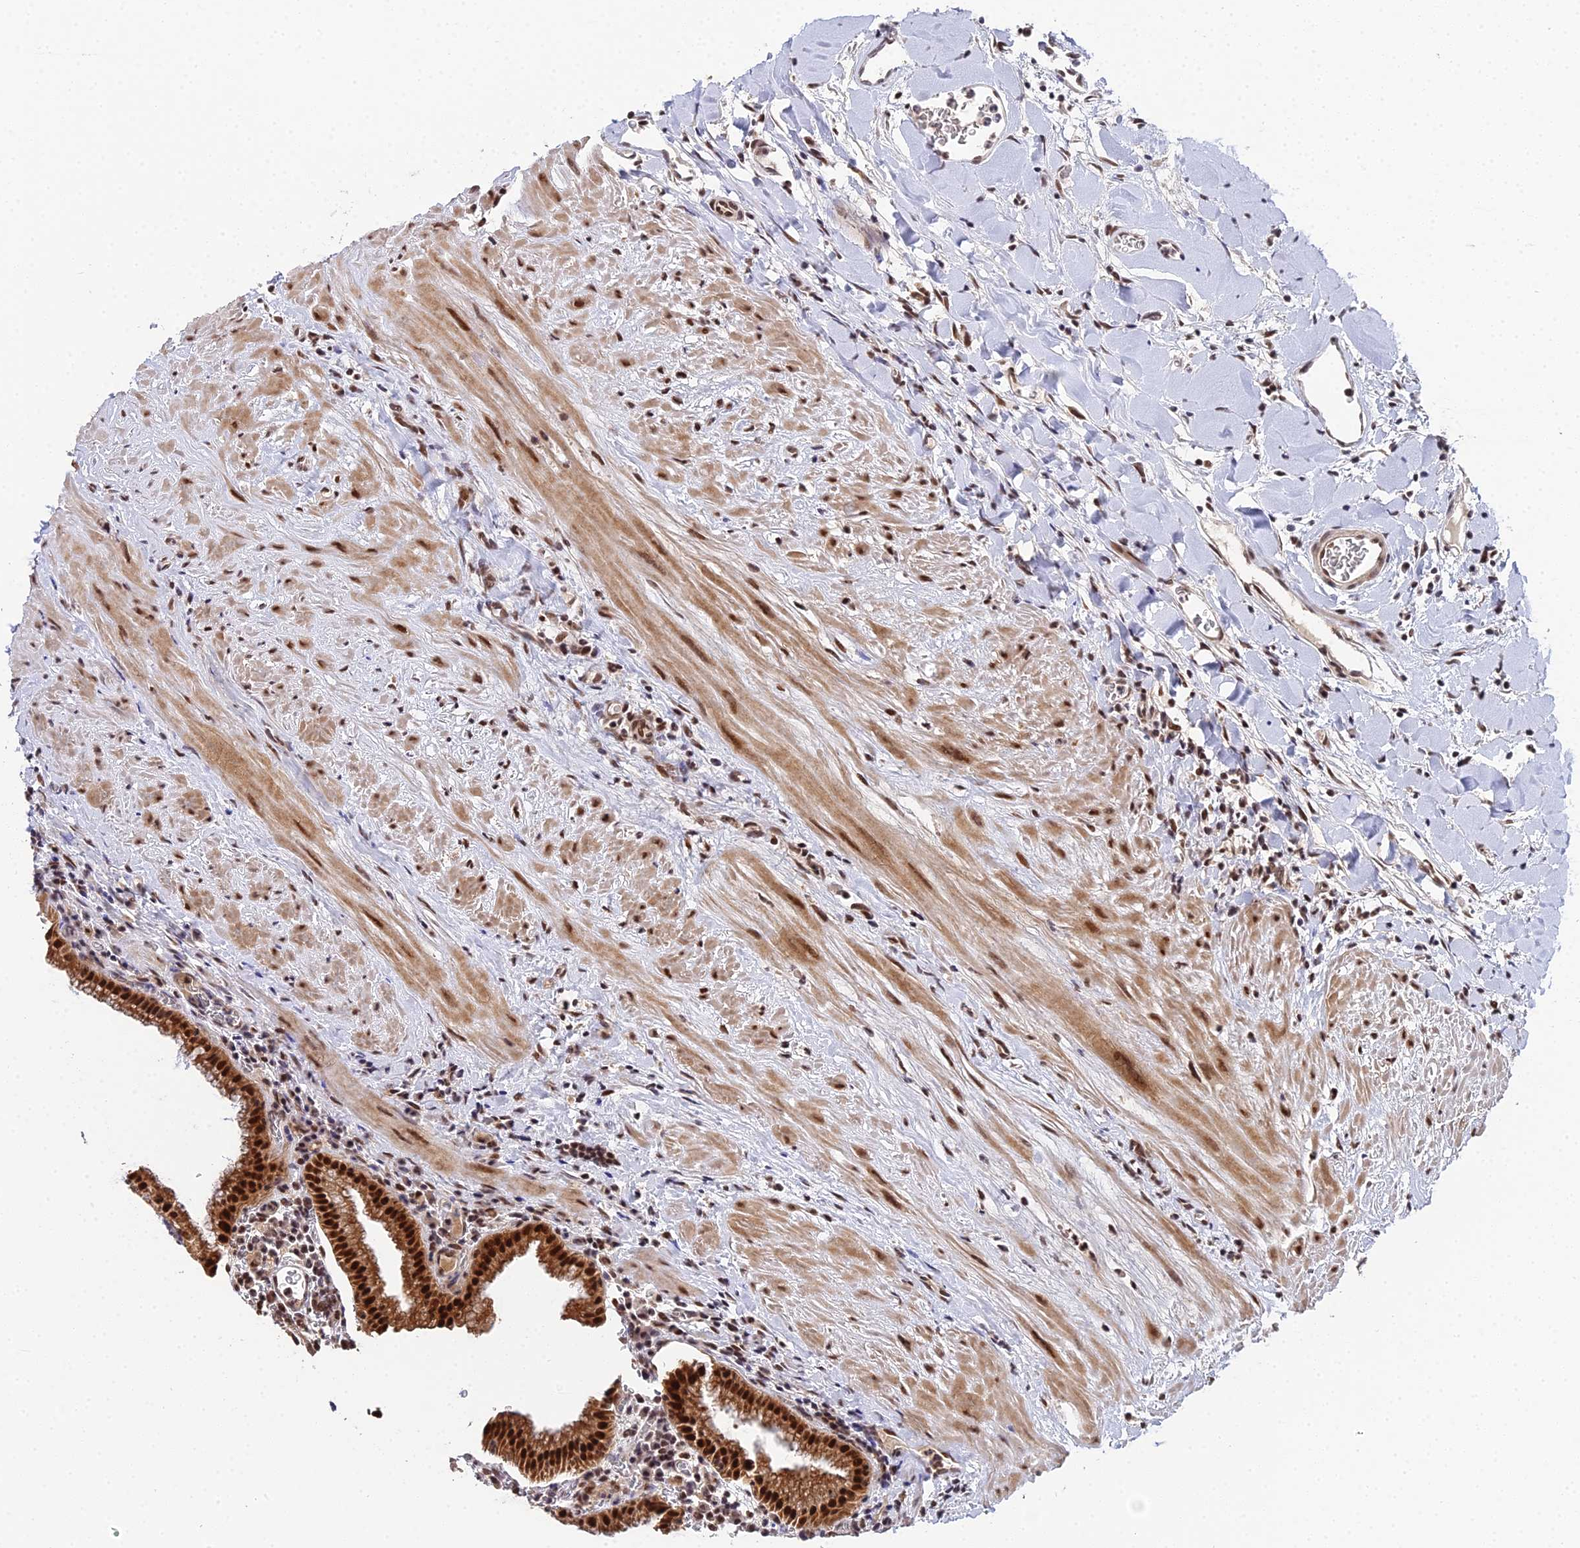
{"staining": {"intensity": "strong", "quantity": ">75%", "location": "cytoplasmic/membranous,nuclear"}, "tissue": "gallbladder", "cell_type": "Glandular cells", "image_type": "normal", "snomed": [{"axis": "morphology", "description": "Normal tissue, NOS"}, {"axis": "topography", "description": "Gallbladder"}], "caption": "Strong cytoplasmic/membranous,nuclear protein staining is identified in about >75% of glandular cells in gallbladder.", "gene": "BIVM", "patient": {"sex": "male", "age": 78}}